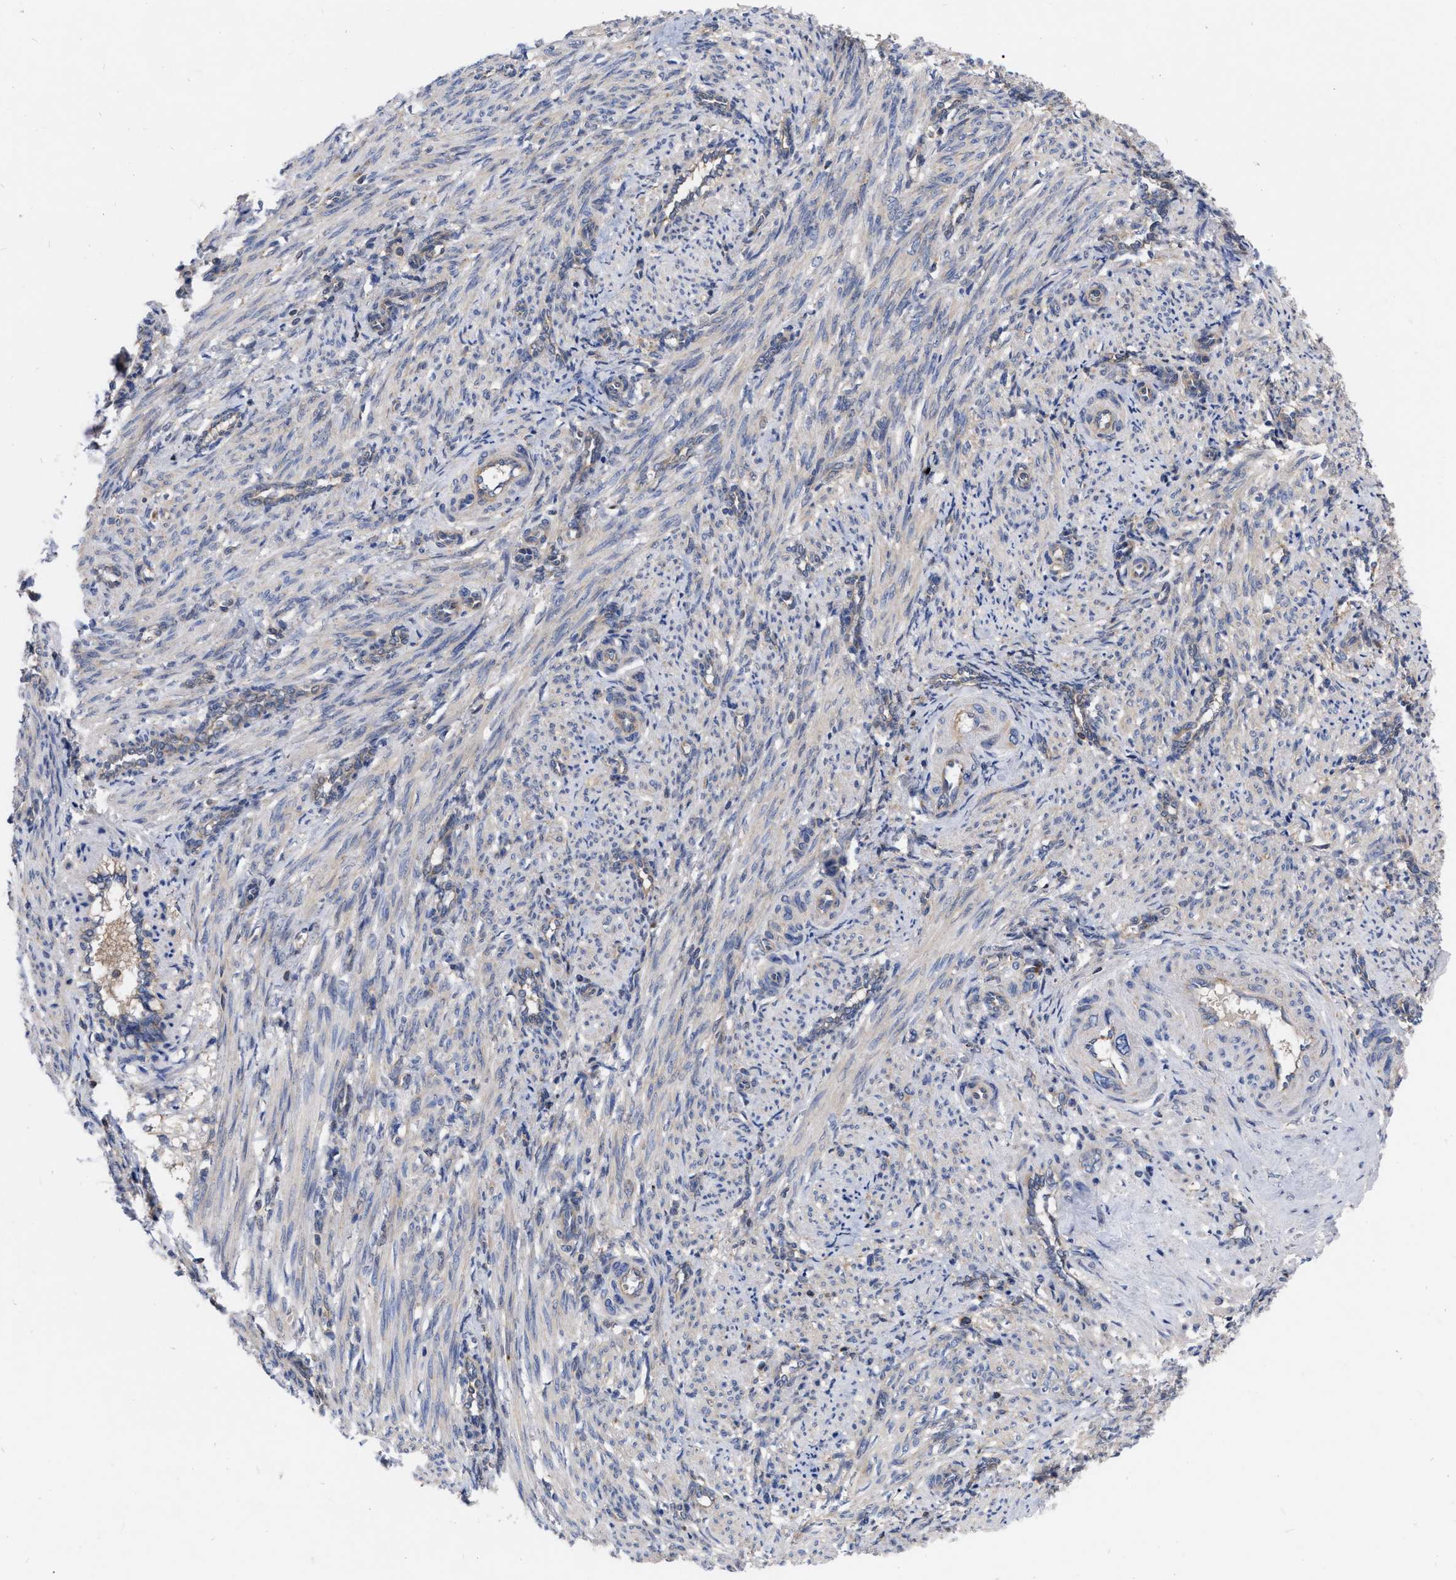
{"staining": {"intensity": "weak", "quantity": "<25%", "location": "cytoplasmic/membranous"}, "tissue": "smooth muscle", "cell_type": "Smooth muscle cells", "image_type": "normal", "snomed": [{"axis": "morphology", "description": "Normal tissue, NOS"}, {"axis": "topography", "description": "Endometrium"}], "caption": "Micrograph shows no protein positivity in smooth muscle cells of normal smooth muscle.", "gene": "CDKN2C", "patient": {"sex": "female", "age": 33}}